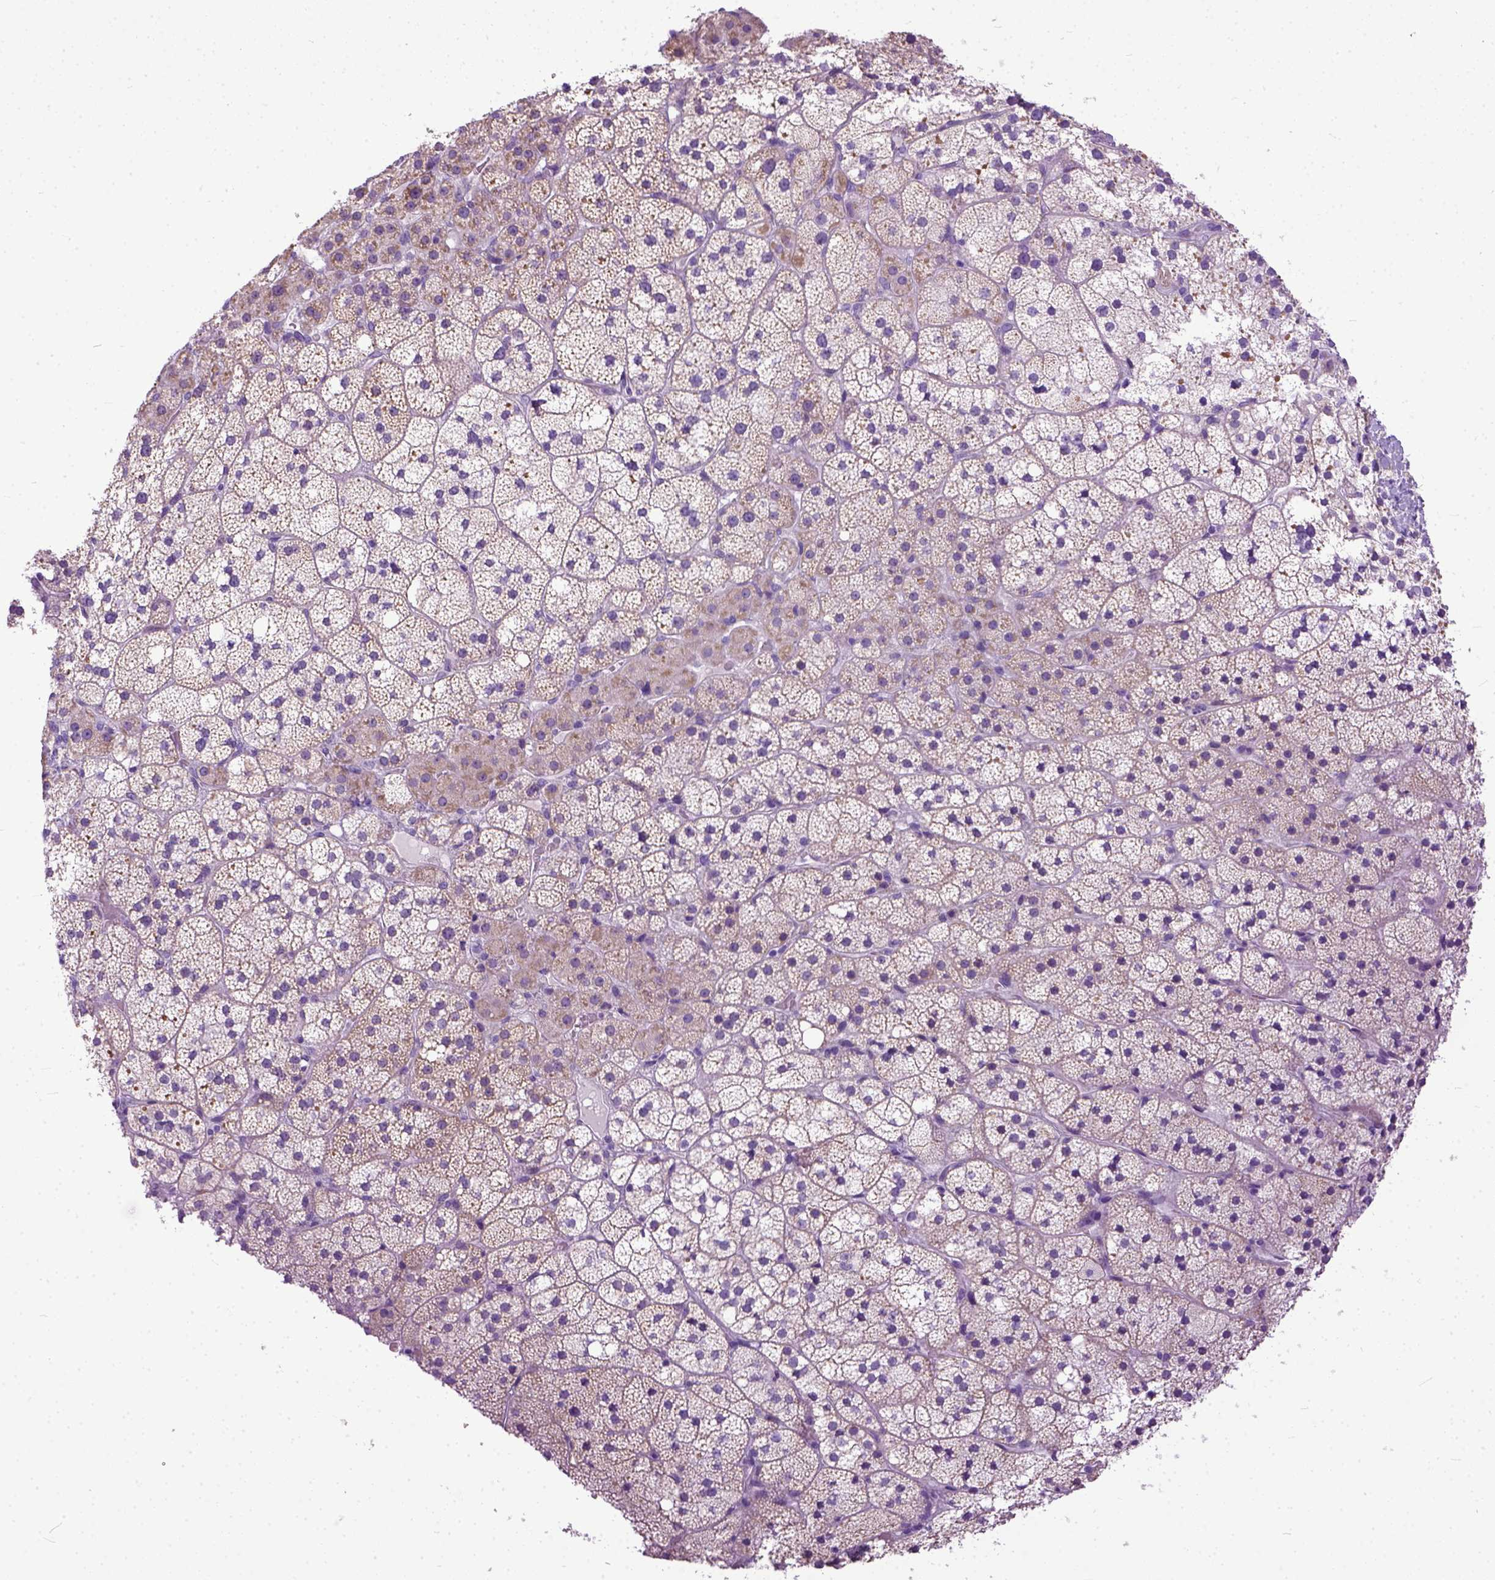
{"staining": {"intensity": "weak", "quantity": "<25%", "location": "cytoplasmic/membranous"}, "tissue": "adrenal gland", "cell_type": "Glandular cells", "image_type": "normal", "snomed": [{"axis": "morphology", "description": "Normal tissue, NOS"}, {"axis": "topography", "description": "Adrenal gland"}], "caption": "This is an immunohistochemistry photomicrograph of unremarkable adrenal gland. There is no expression in glandular cells.", "gene": "PPL", "patient": {"sex": "male", "age": 53}}